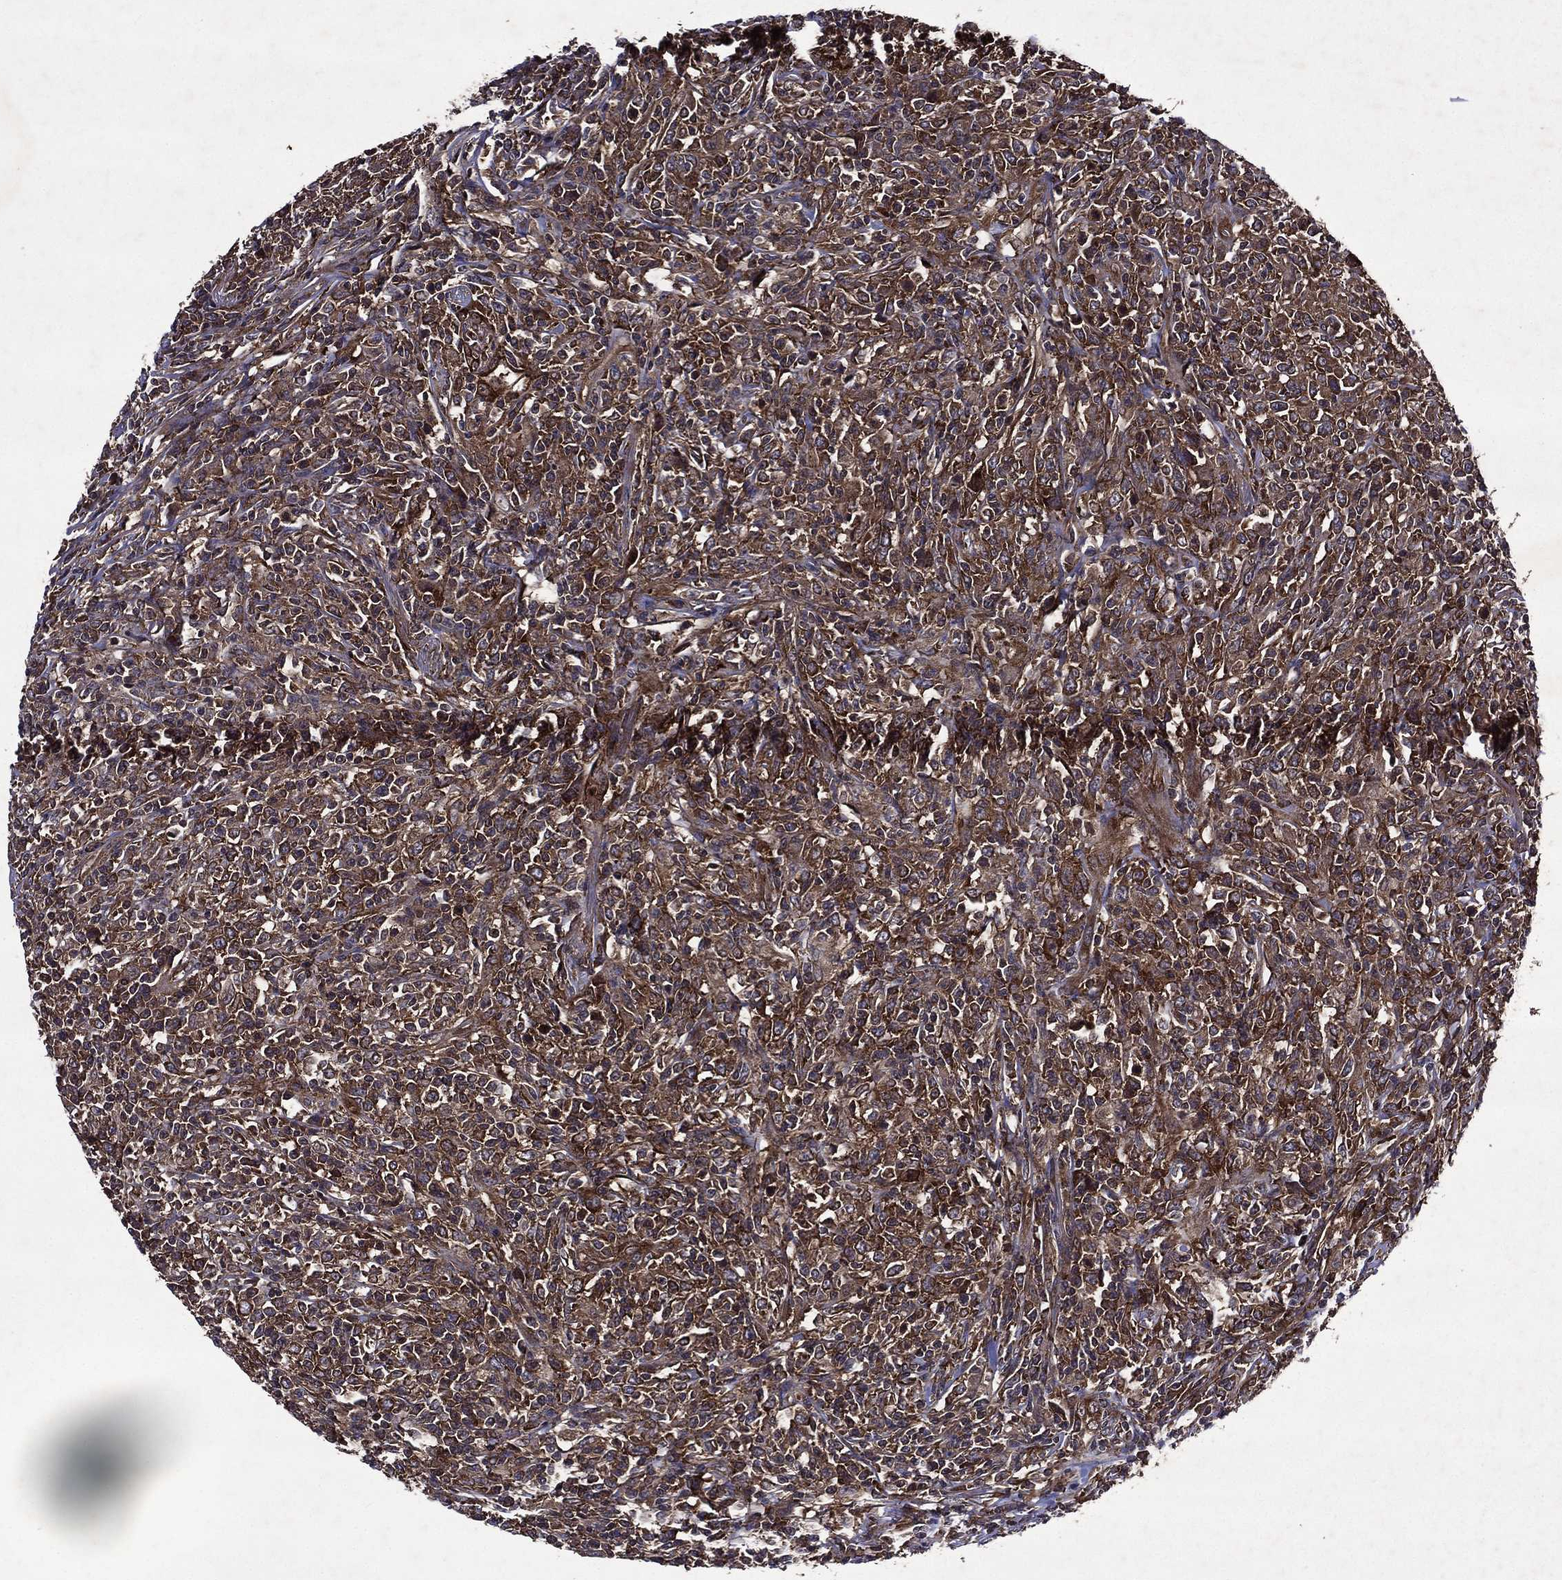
{"staining": {"intensity": "moderate", "quantity": ">75%", "location": "cytoplasmic/membranous"}, "tissue": "lymphoma", "cell_type": "Tumor cells", "image_type": "cancer", "snomed": [{"axis": "morphology", "description": "Malignant lymphoma, non-Hodgkin's type, High grade"}, {"axis": "topography", "description": "Lung"}], "caption": "High-power microscopy captured an immunohistochemistry micrograph of high-grade malignant lymphoma, non-Hodgkin's type, revealing moderate cytoplasmic/membranous positivity in about >75% of tumor cells. Using DAB (brown) and hematoxylin (blue) stains, captured at high magnification using brightfield microscopy.", "gene": "EIF2B4", "patient": {"sex": "male", "age": 79}}